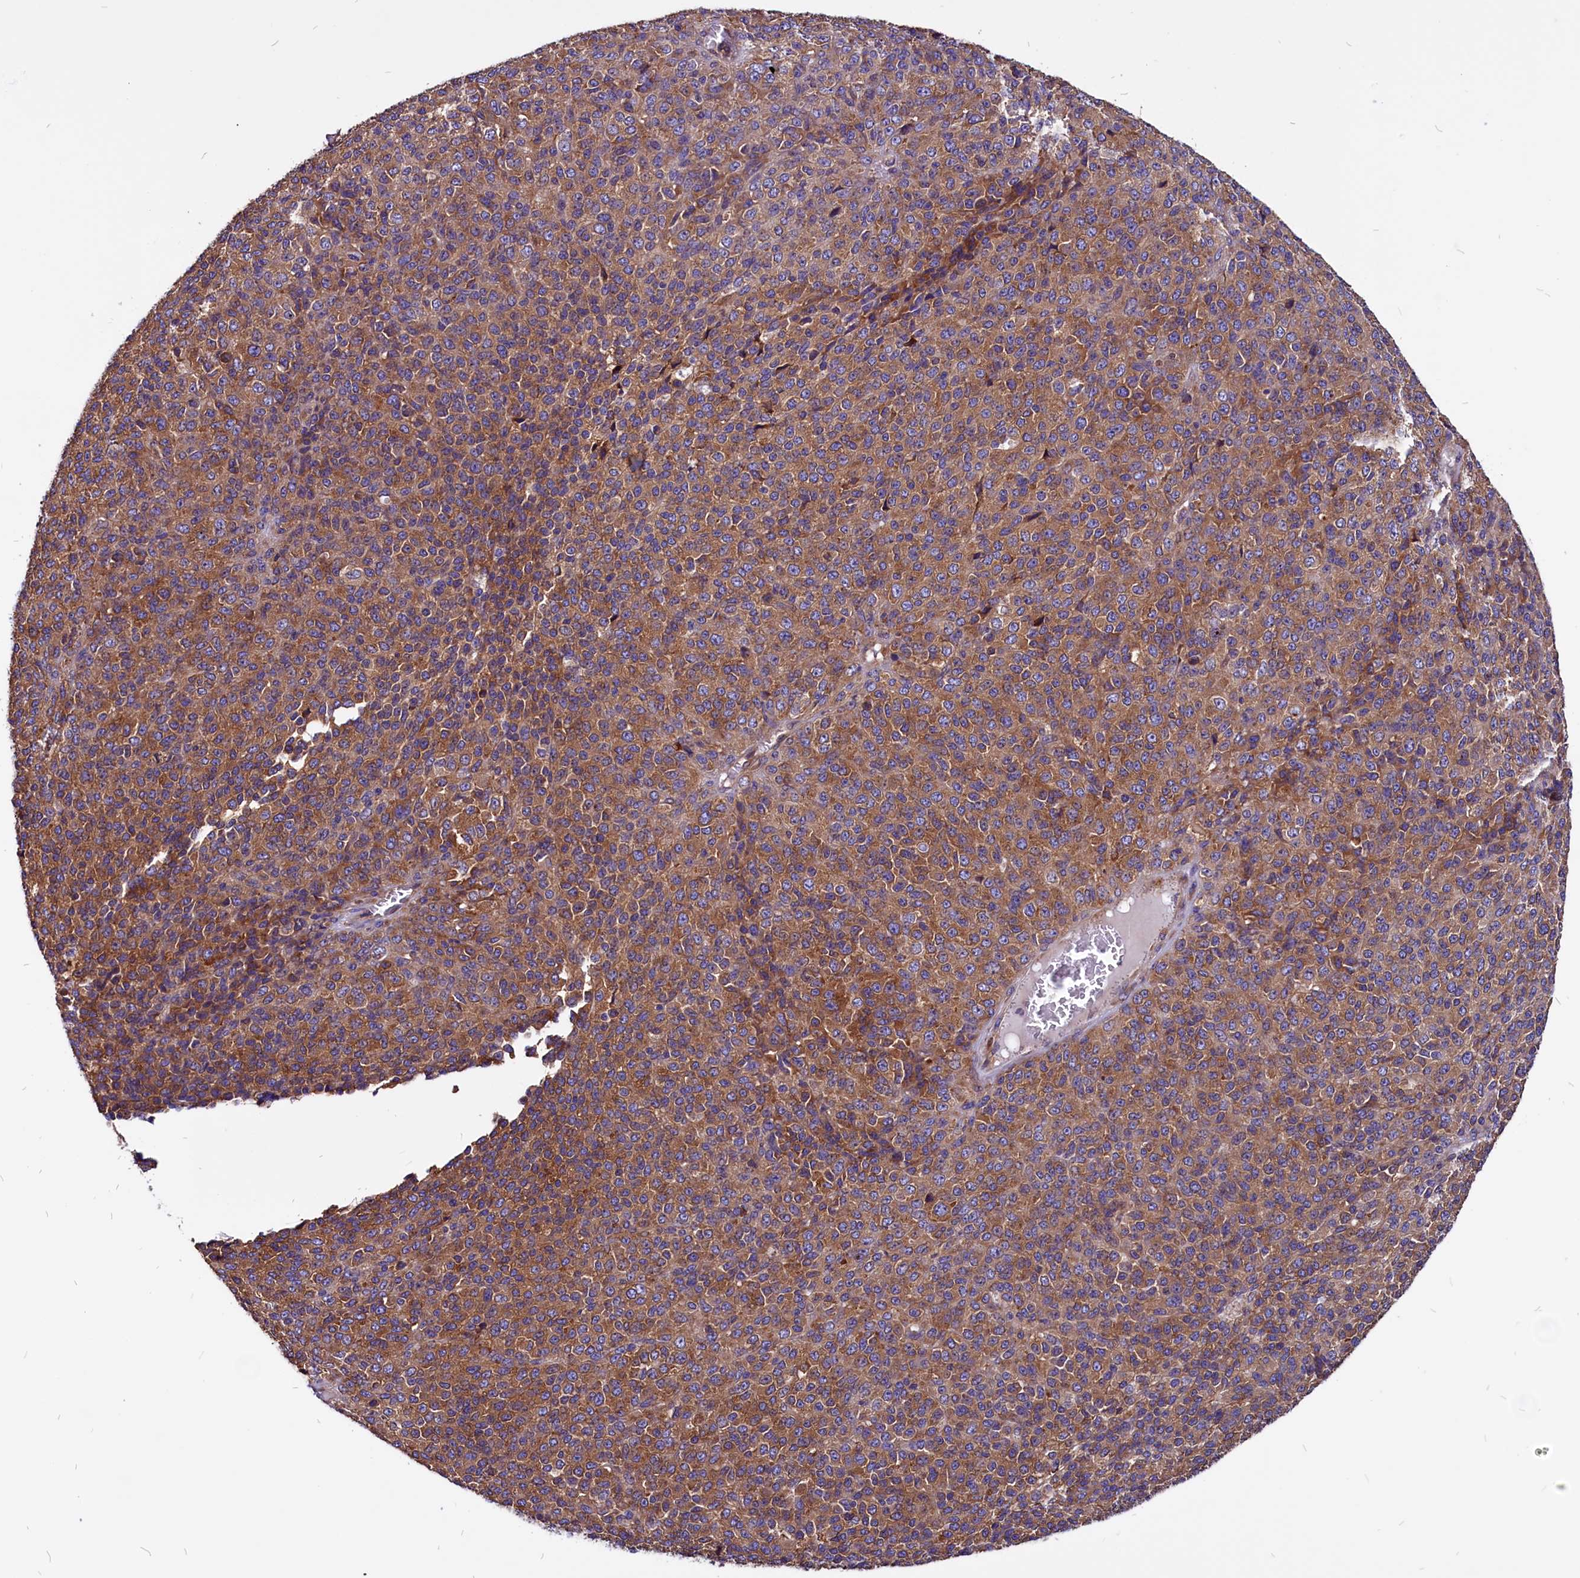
{"staining": {"intensity": "moderate", "quantity": ">75%", "location": "cytoplasmic/membranous"}, "tissue": "melanoma", "cell_type": "Tumor cells", "image_type": "cancer", "snomed": [{"axis": "morphology", "description": "Malignant melanoma, Metastatic site"}, {"axis": "topography", "description": "Brain"}], "caption": "IHC micrograph of melanoma stained for a protein (brown), which shows medium levels of moderate cytoplasmic/membranous expression in approximately >75% of tumor cells.", "gene": "EIF3G", "patient": {"sex": "female", "age": 56}}